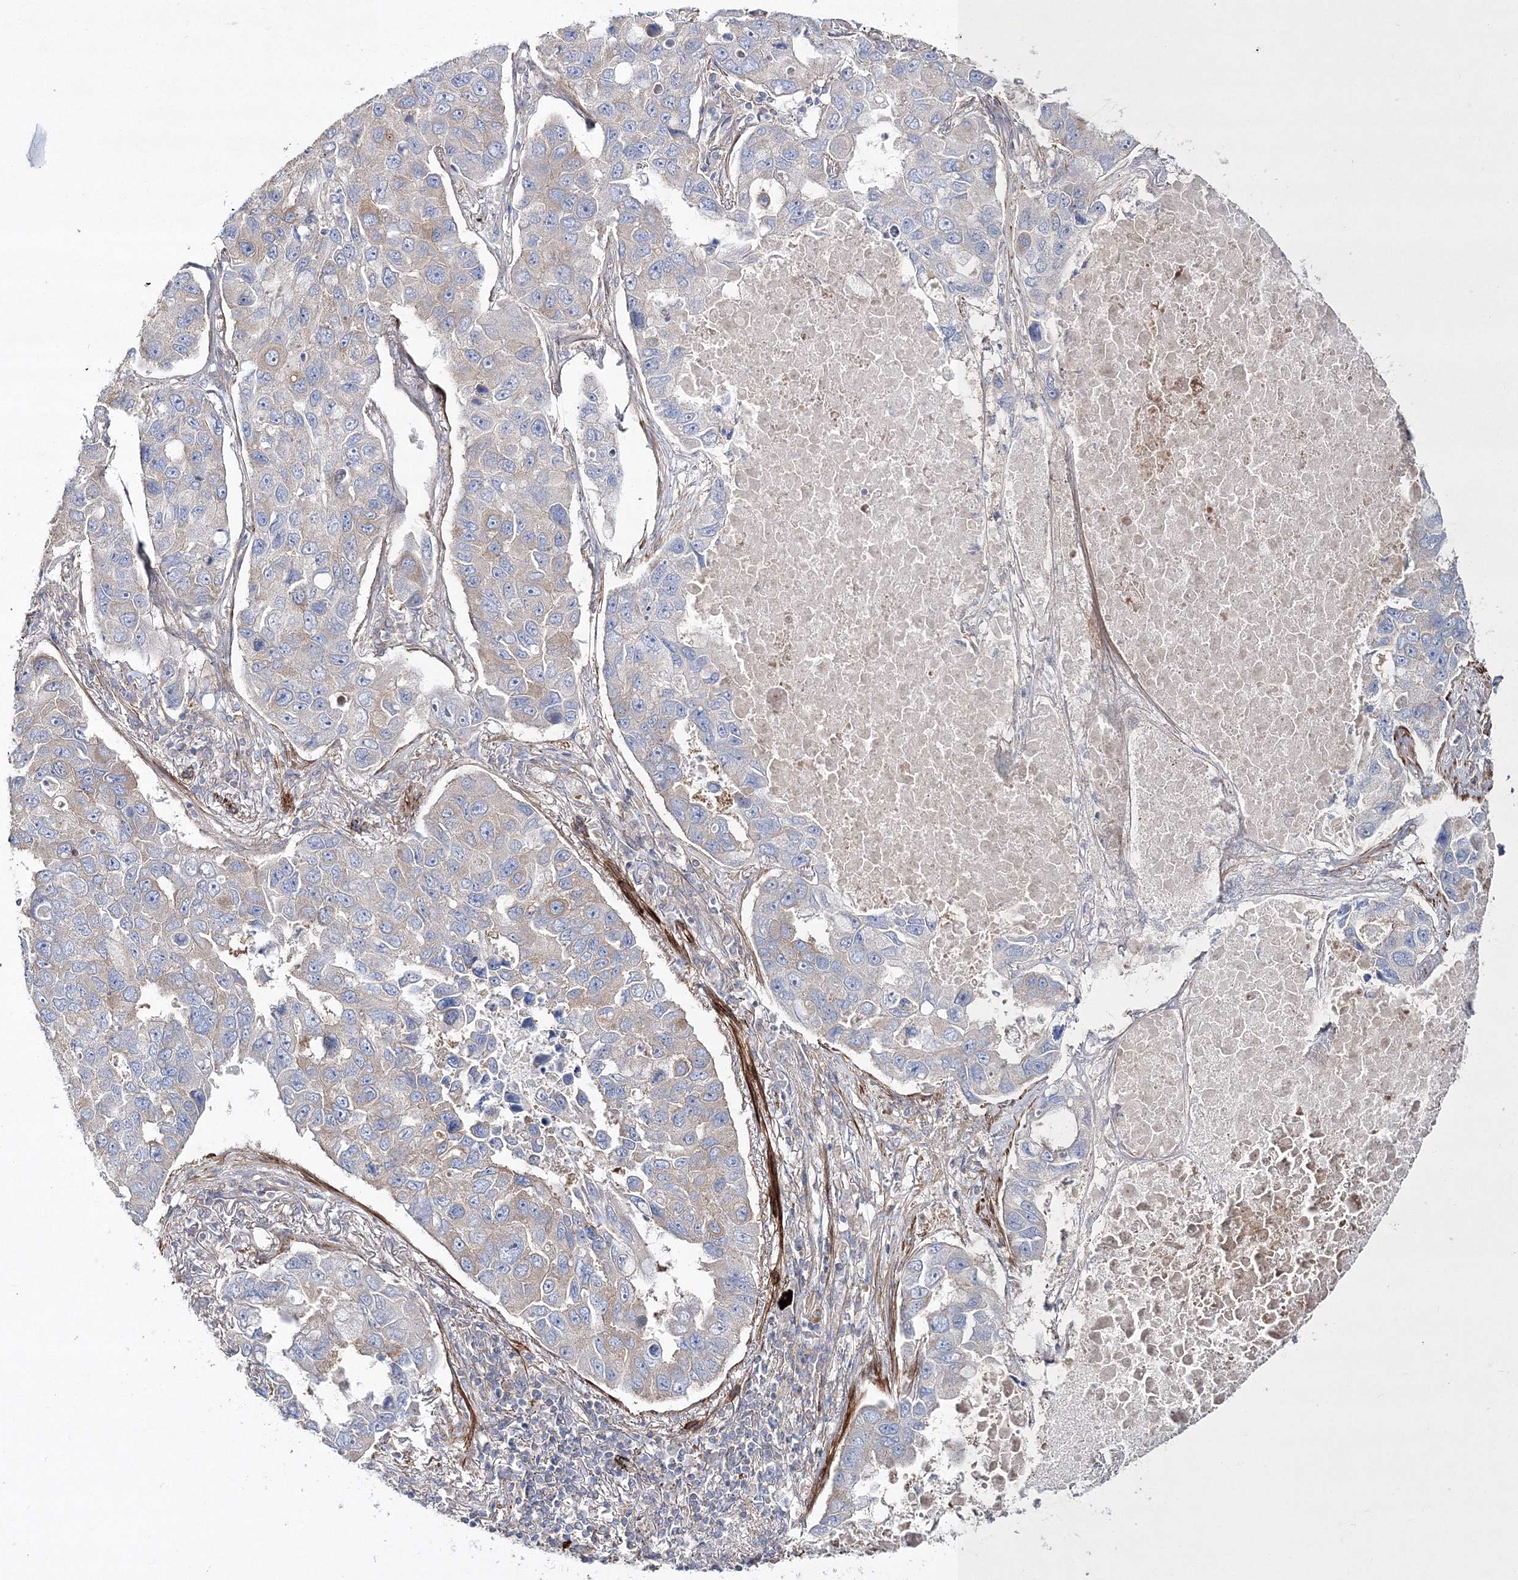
{"staining": {"intensity": "weak", "quantity": "<25%", "location": "cytoplasmic/membranous"}, "tissue": "lung cancer", "cell_type": "Tumor cells", "image_type": "cancer", "snomed": [{"axis": "morphology", "description": "Adenocarcinoma, NOS"}, {"axis": "topography", "description": "Lung"}], "caption": "There is no significant positivity in tumor cells of lung cancer (adenocarcinoma).", "gene": "ZSWIM6", "patient": {"sex": "male", "age": 64}}